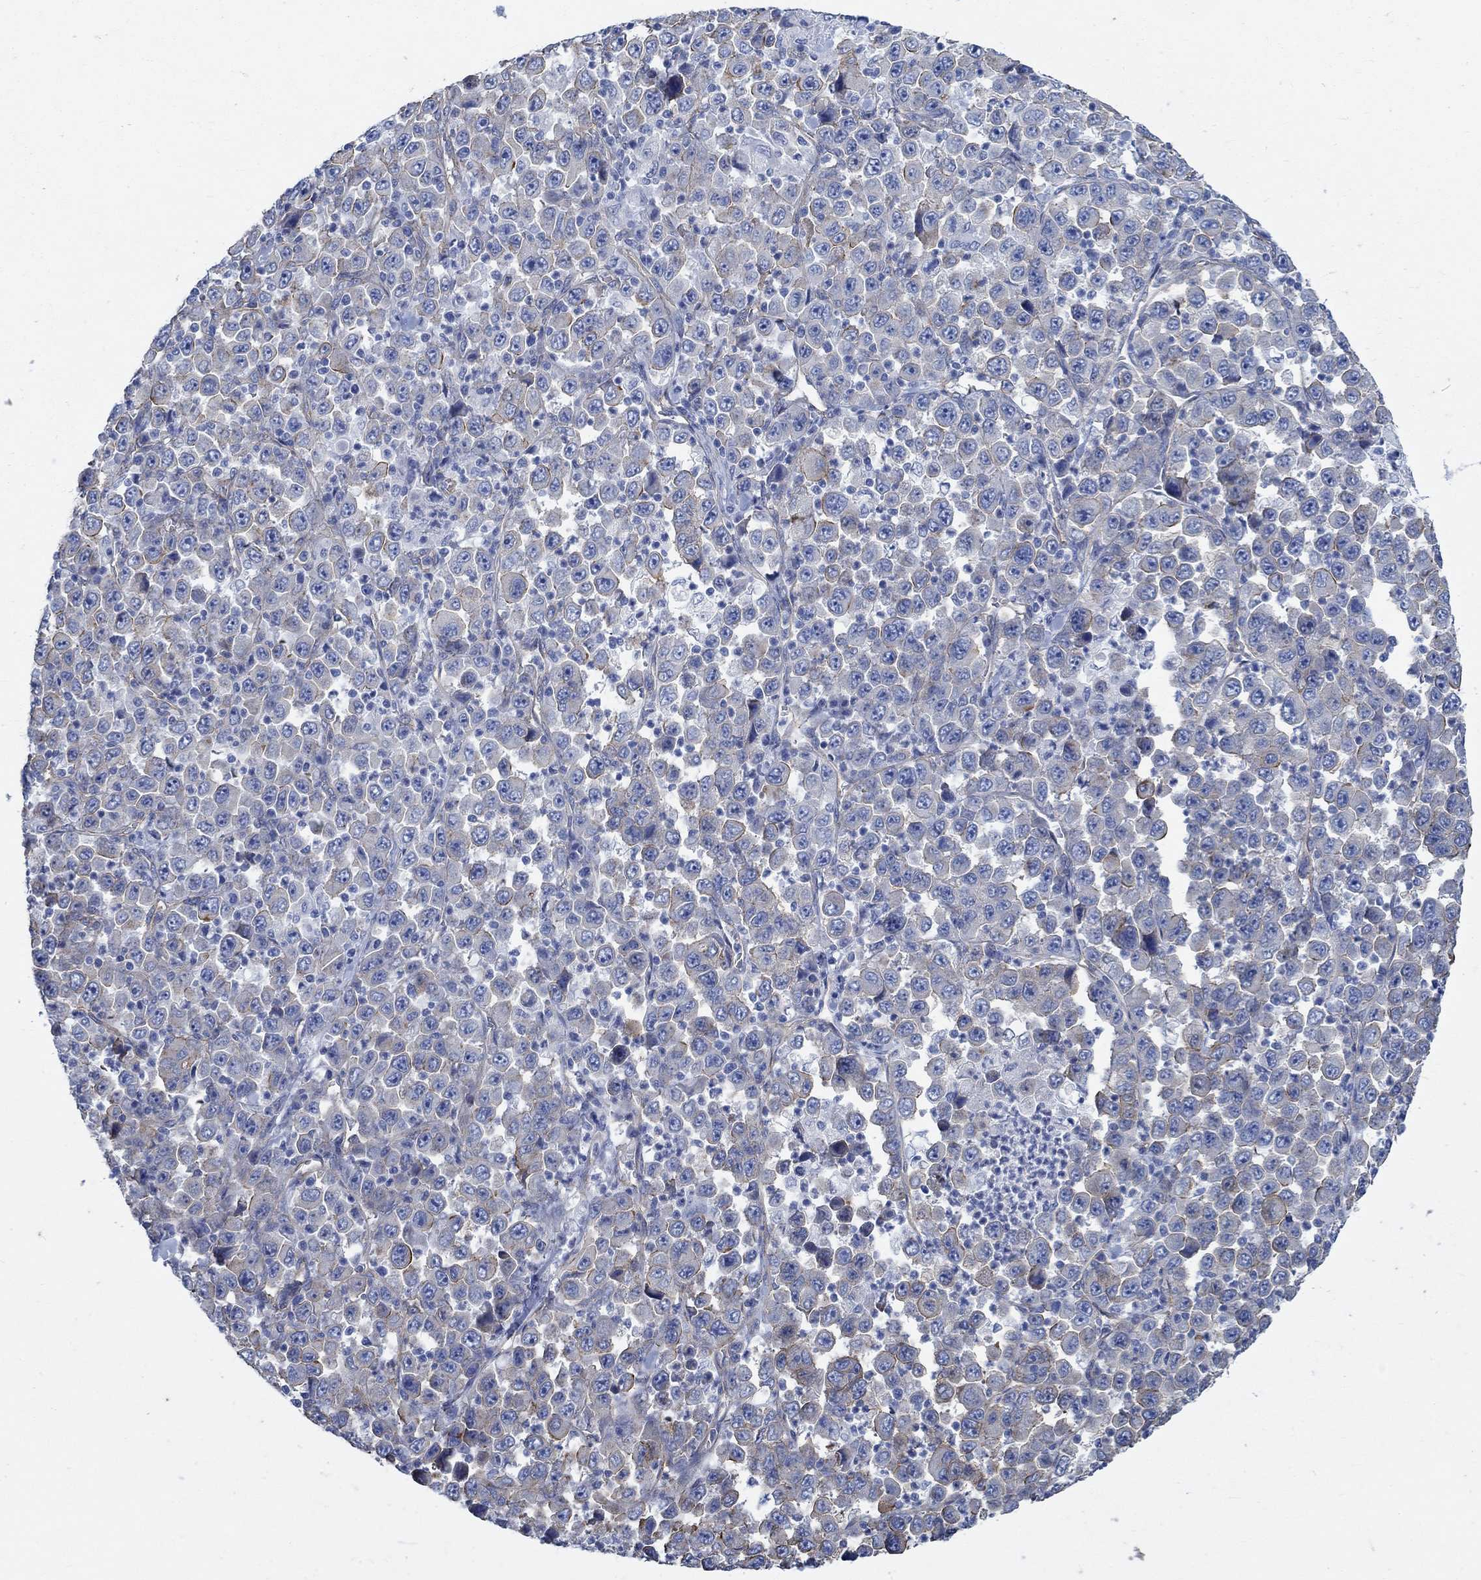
{"staining": {"intensity": "moderate", "quantity": "<25%", "location": "cytoplasmic/membranous"}, "tissue": "stomach cancer", "cell_type": "Tumor cells", "image_type": "cancer", "snomed": [{"axis": "morphology", "description": "Normal tissue, NOS"}, {"axis": "morphology", "description": "Adenocarcinoma, NOS"}, {"axis": "topography", "description": "Stomach, upper"}, {"axis": "topography", "description": "Stomach"}], "caption": "Immunohistochemistry (IHC) (DAB (3,3'-diaminobenzidine)) staining of stomach cancer displays moderate cytoplasmic/membranous protein expression in approximately <25% of tumor cells.", "gene": "TMEM198", "patient": {"sex": "male", "age": 59}}